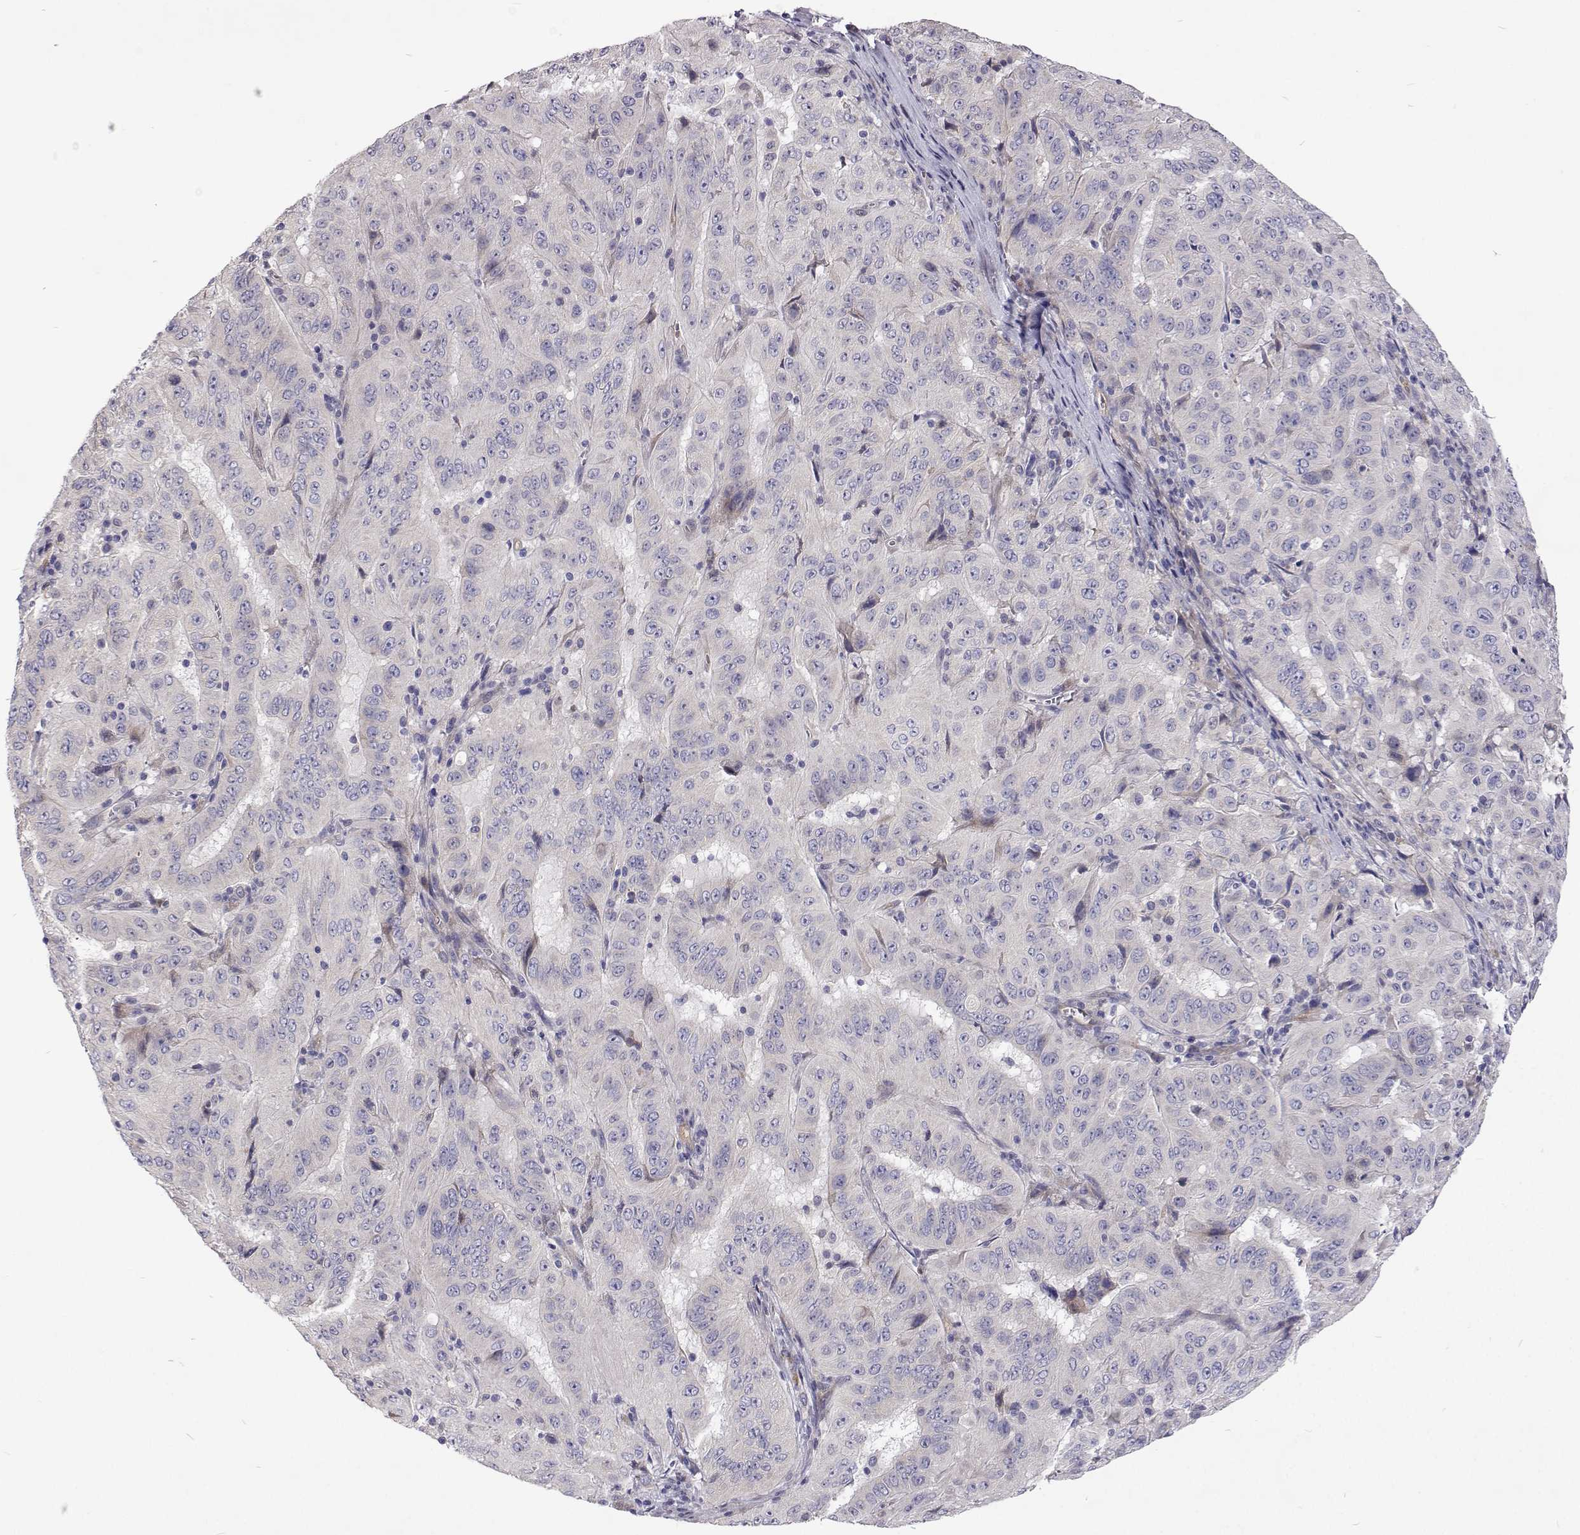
{"staining": {"intensity": "negative", "quantity": "none", "location": "none"}, "tissue": "pancreatic cancer", "cell_type": "Tumor cells", "image_type": "cancer", "snomed": [{"axis": "morphology", "description": "Adenocarcinoma, NOS"}, {"axis": "topography", "description": "Pancreas"}], "caption": "Pancreatic adenocarcinoma was stained to show a protein in brown. There is no significant staining in tumor cells.", "gene": "NPR3", "patient": {"sex": "male", "age": 63}}